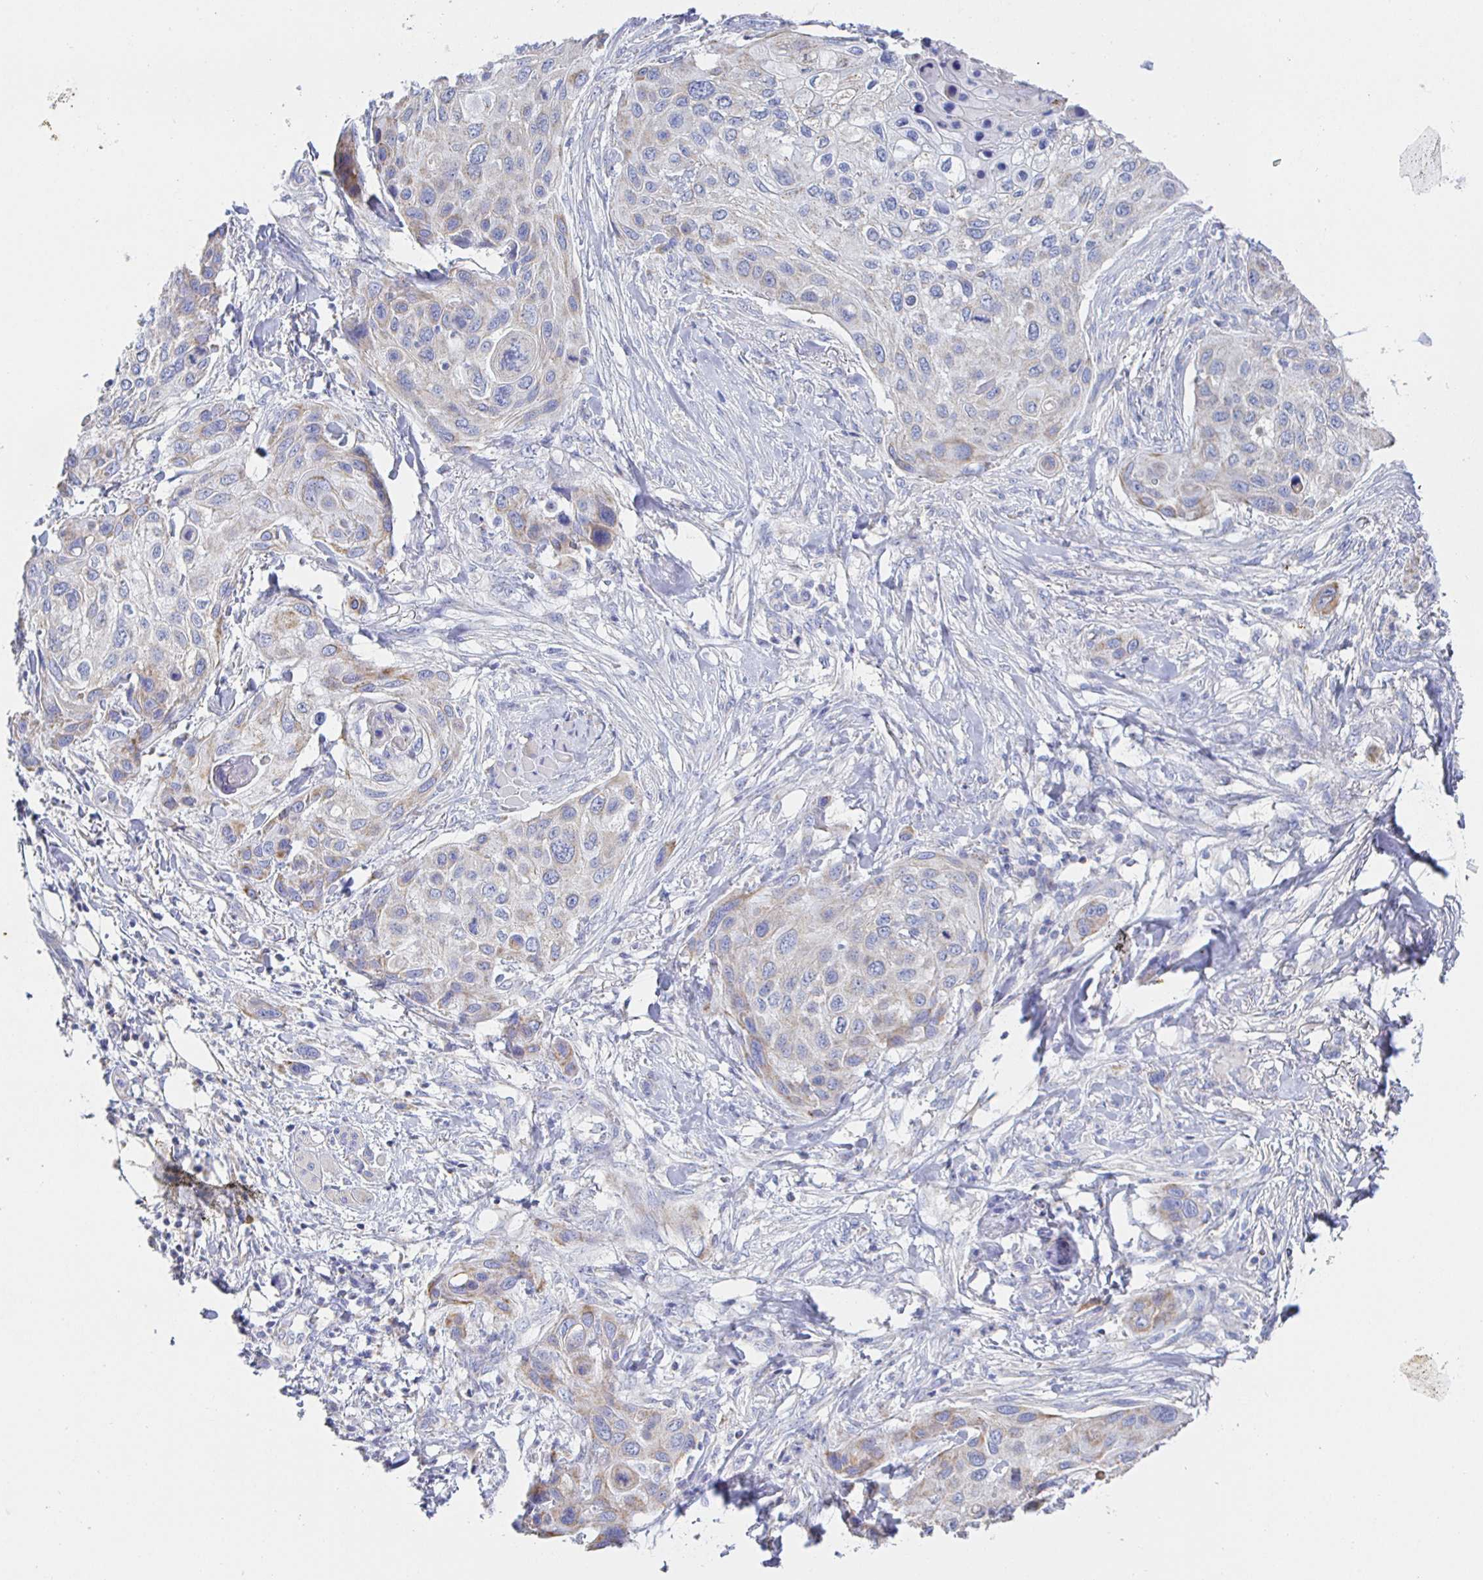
{"staining": {"intensity": "weak", "quantity": "25%-75%", "location": "cytoplasmic/membranous"}, "tissue": "skin cancer", "cell_type": "Tumor cells", "image_type": "cancer", "snomed": [{"axis": "morphology", "description": "Squamous cell carcinoma, NOS"}, {"axis": "topography", "description": "Skin"}], "caption": "A histopathology image showing weak cytoplasmic/membranous expression in about 25%-75% of tumor cells in skin cancer (squamous cell carcinoma), as visualized by brown immunohistochemical staining.", "gene": "SYNGR4", "patient": {"sex": "female", "age": 87}}